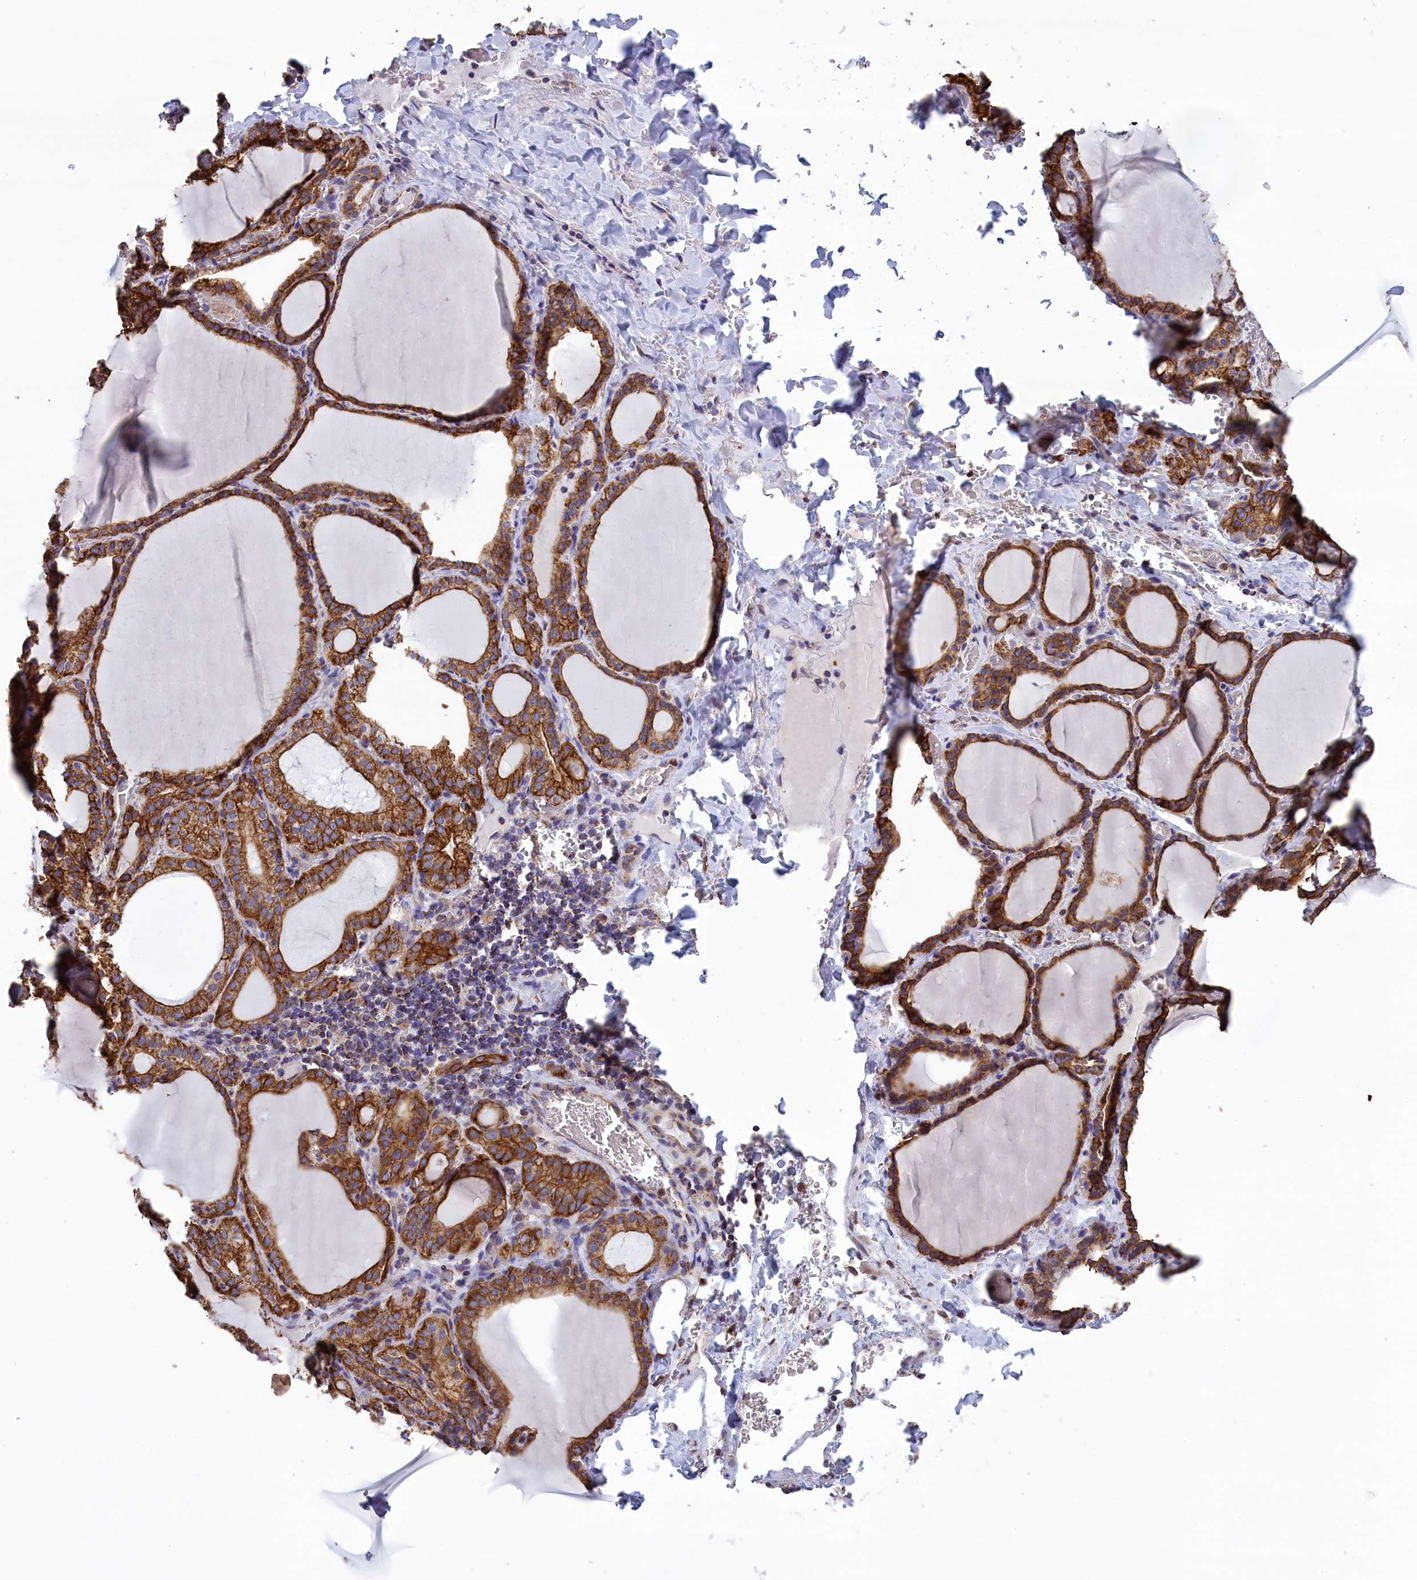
{"staining": {"intensity": "moderate", "quantity": ">75%", "location": "cytoplasmic/membranous"}, "tissue": "thyroid gland", "cell_type": "Glandular cells", "image_type": "normal", "snomed": [{"axis": "morphology", "description": "Normal tissue, NOS"}, {"axis": "topography", "description": "Thyroid gland"}], "caption": "Immunohistochemistry (IHC) (DAB) staining of benign human thyroid gland demonstrates moderate cytoplasmic/membranous protein expression in approximately >75% of glandular cells.", "gene": "GATB", "patient": {"sex": "female", "age": 39}}